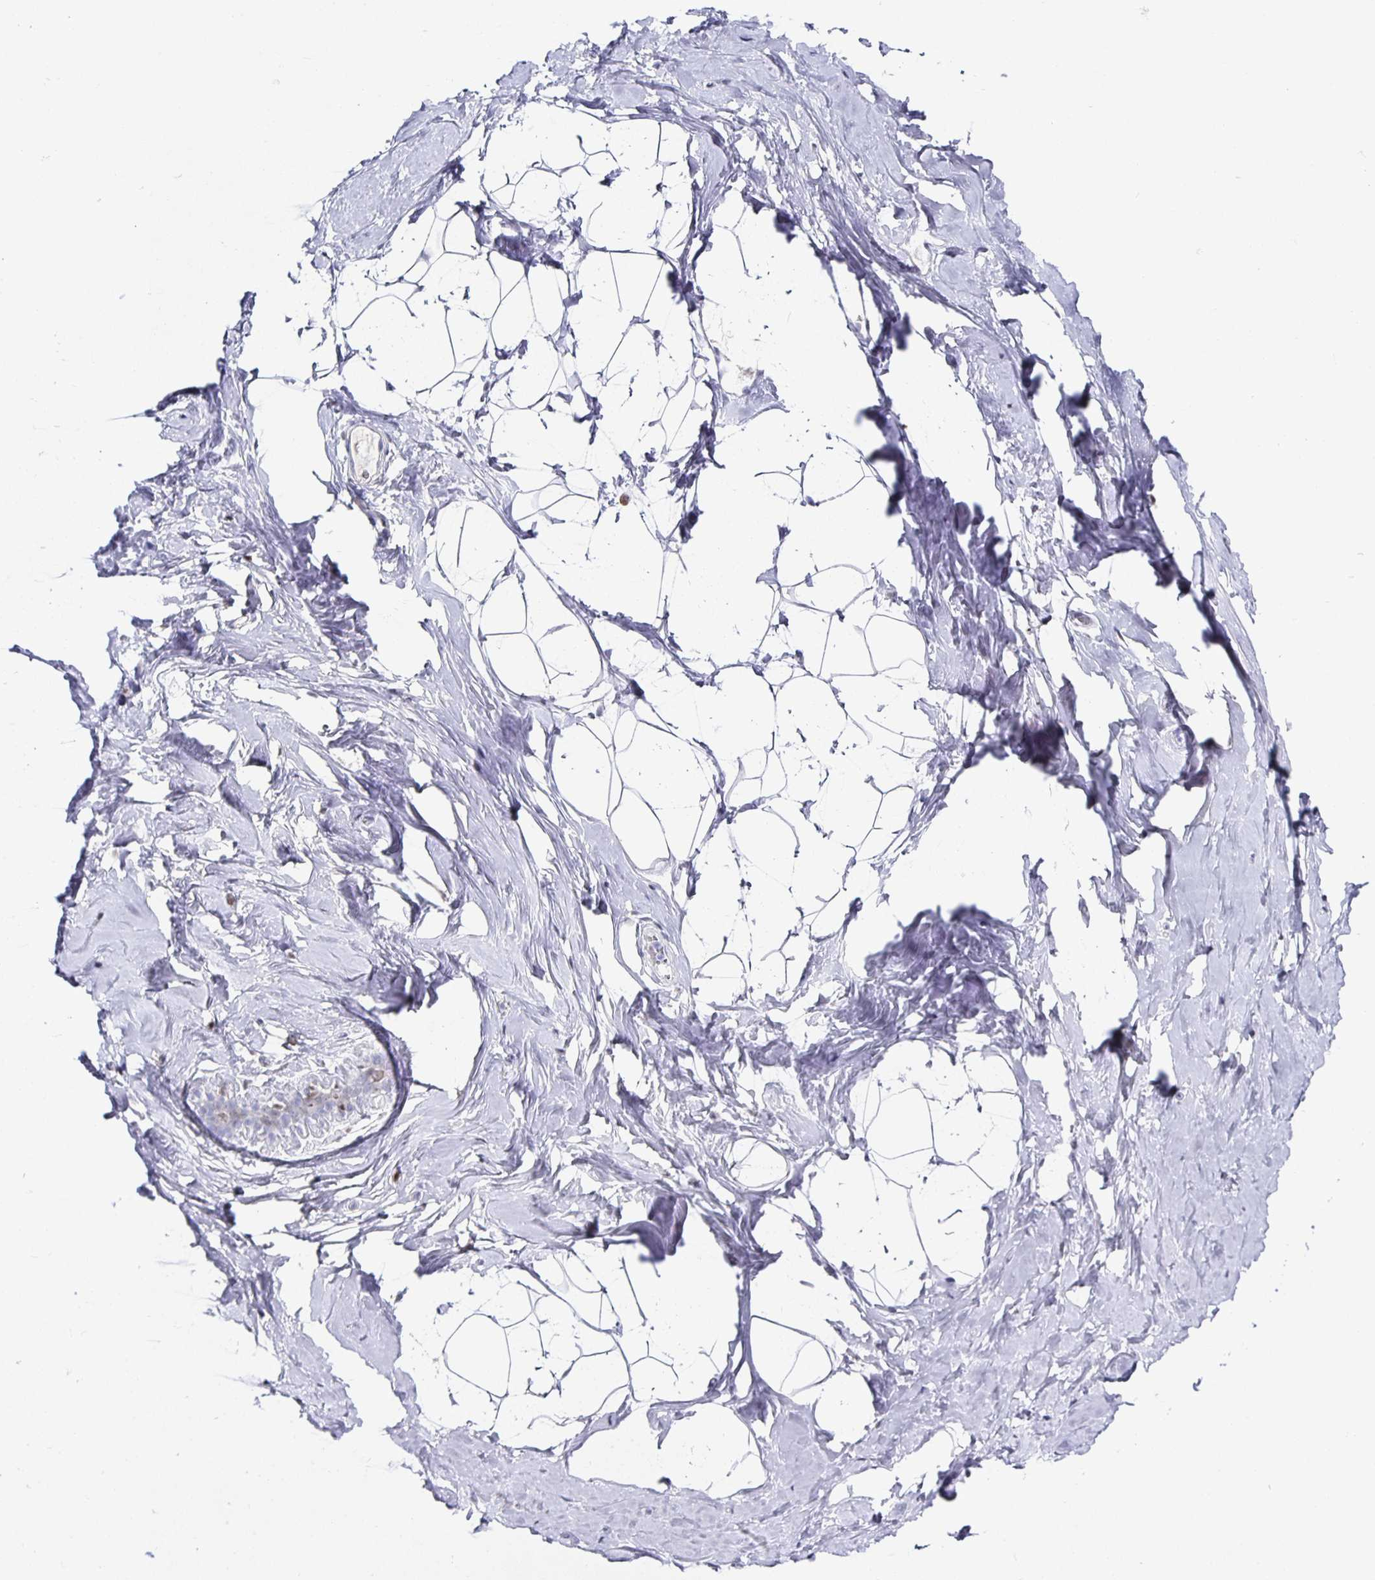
{"staining": {"intensity": "negative", "quantity": "none", "location": "none"}, "tissue": "breast", "cell_type": "Adipocytes", "image_type": "normal", "snomed": [{"axis": "morphology", "description": "Normal tissue, NOS"}, {"axis": "topography", "description": "Breast"}], "caption": "Micrograph shows no protein expression in adipocytes of normal breast.", "gene": "RUNX2", "patient": {"sex": "female", "age": 32}}